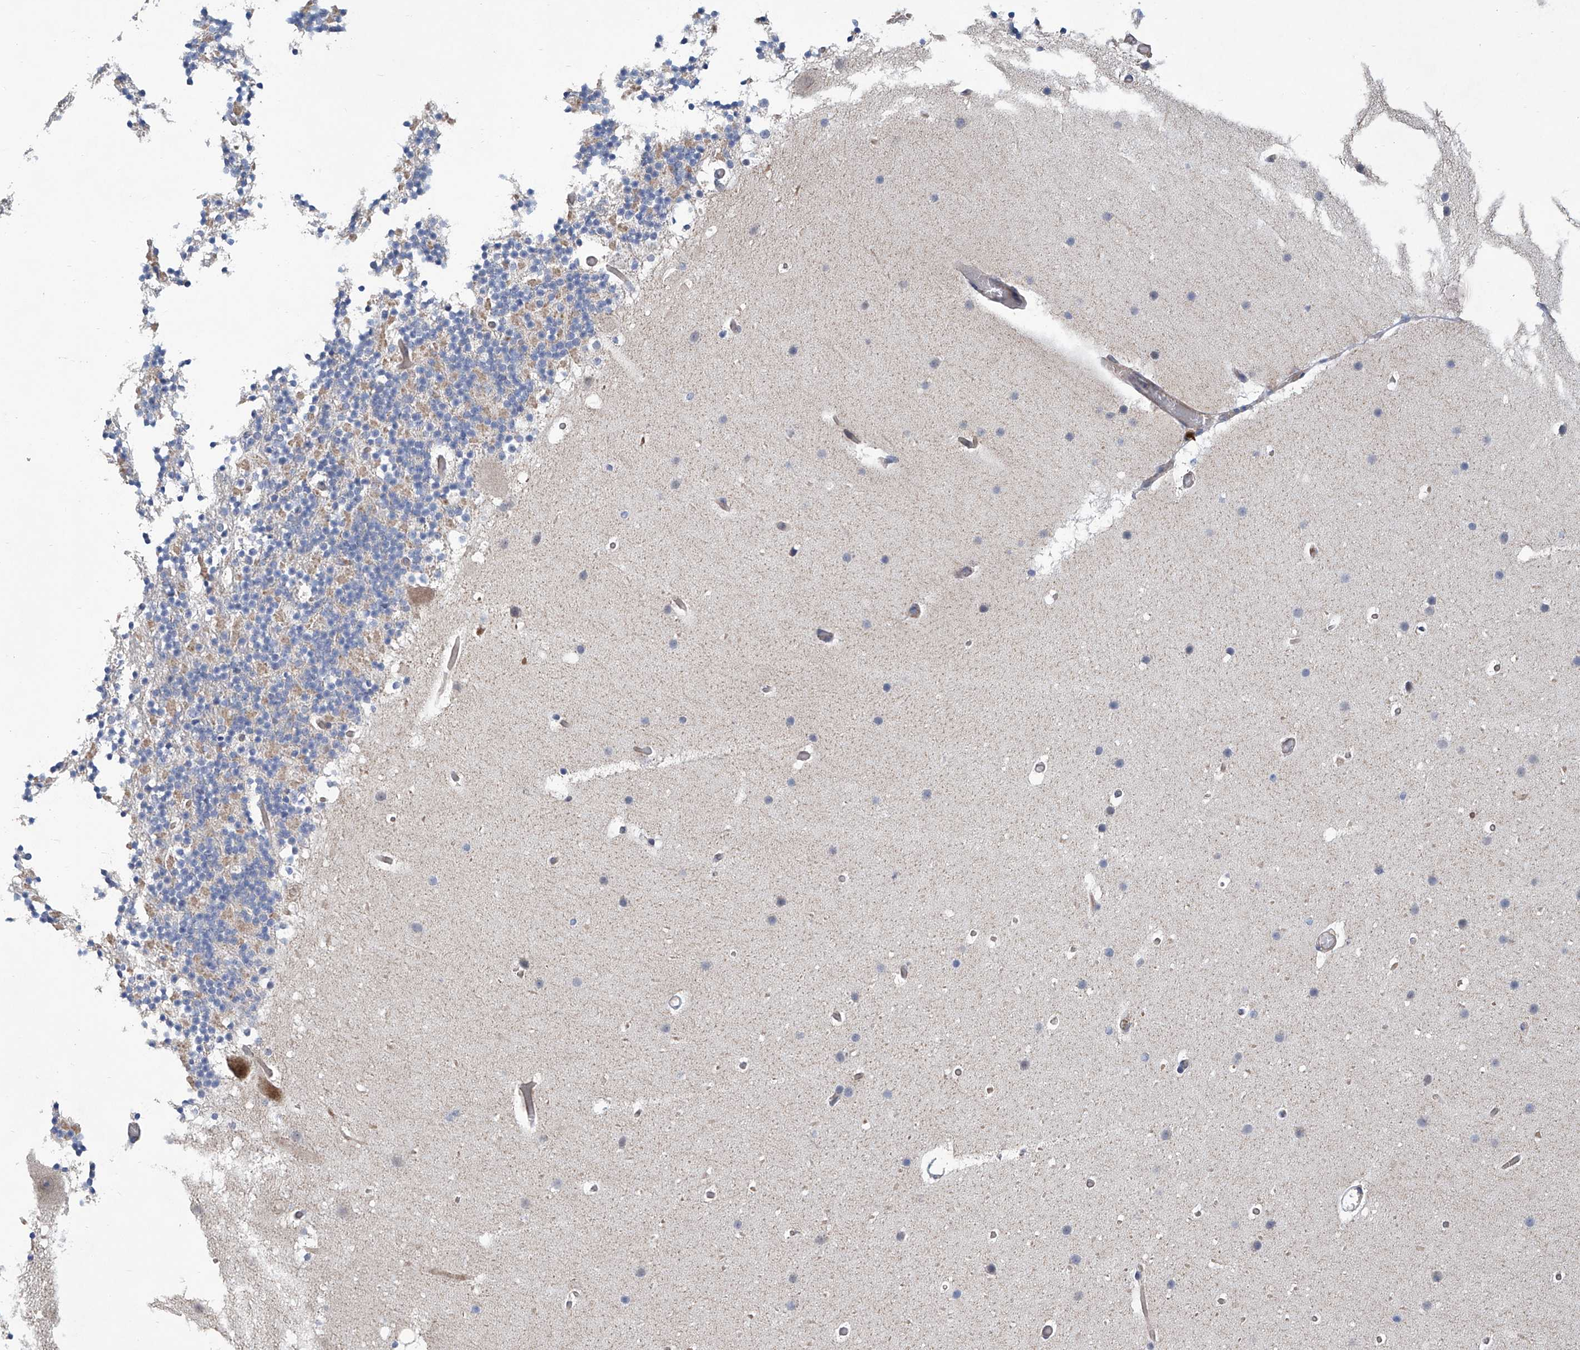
{"staining": {"intensity": "negative", "quantity": "none", "location": "none"}, "tissue": "cerebellum", "cell_type": "Cells in granular layer", "image_type": "normal", "snomed": [{"axis": "morphology", "description": "Normal tissue, NOS"}, {"axis": "topography", "description": "Cerebellum"}], "caption": "Immunohistochemistry photomicrograph of normal cerebellum: cerebellum stained with DAB (3,3'-diaminobenzidine) reveals no significant protein positivity in cells in granular layer.", "gene": "EIF2D", "patient": {"sex": "male", "age": 57}}